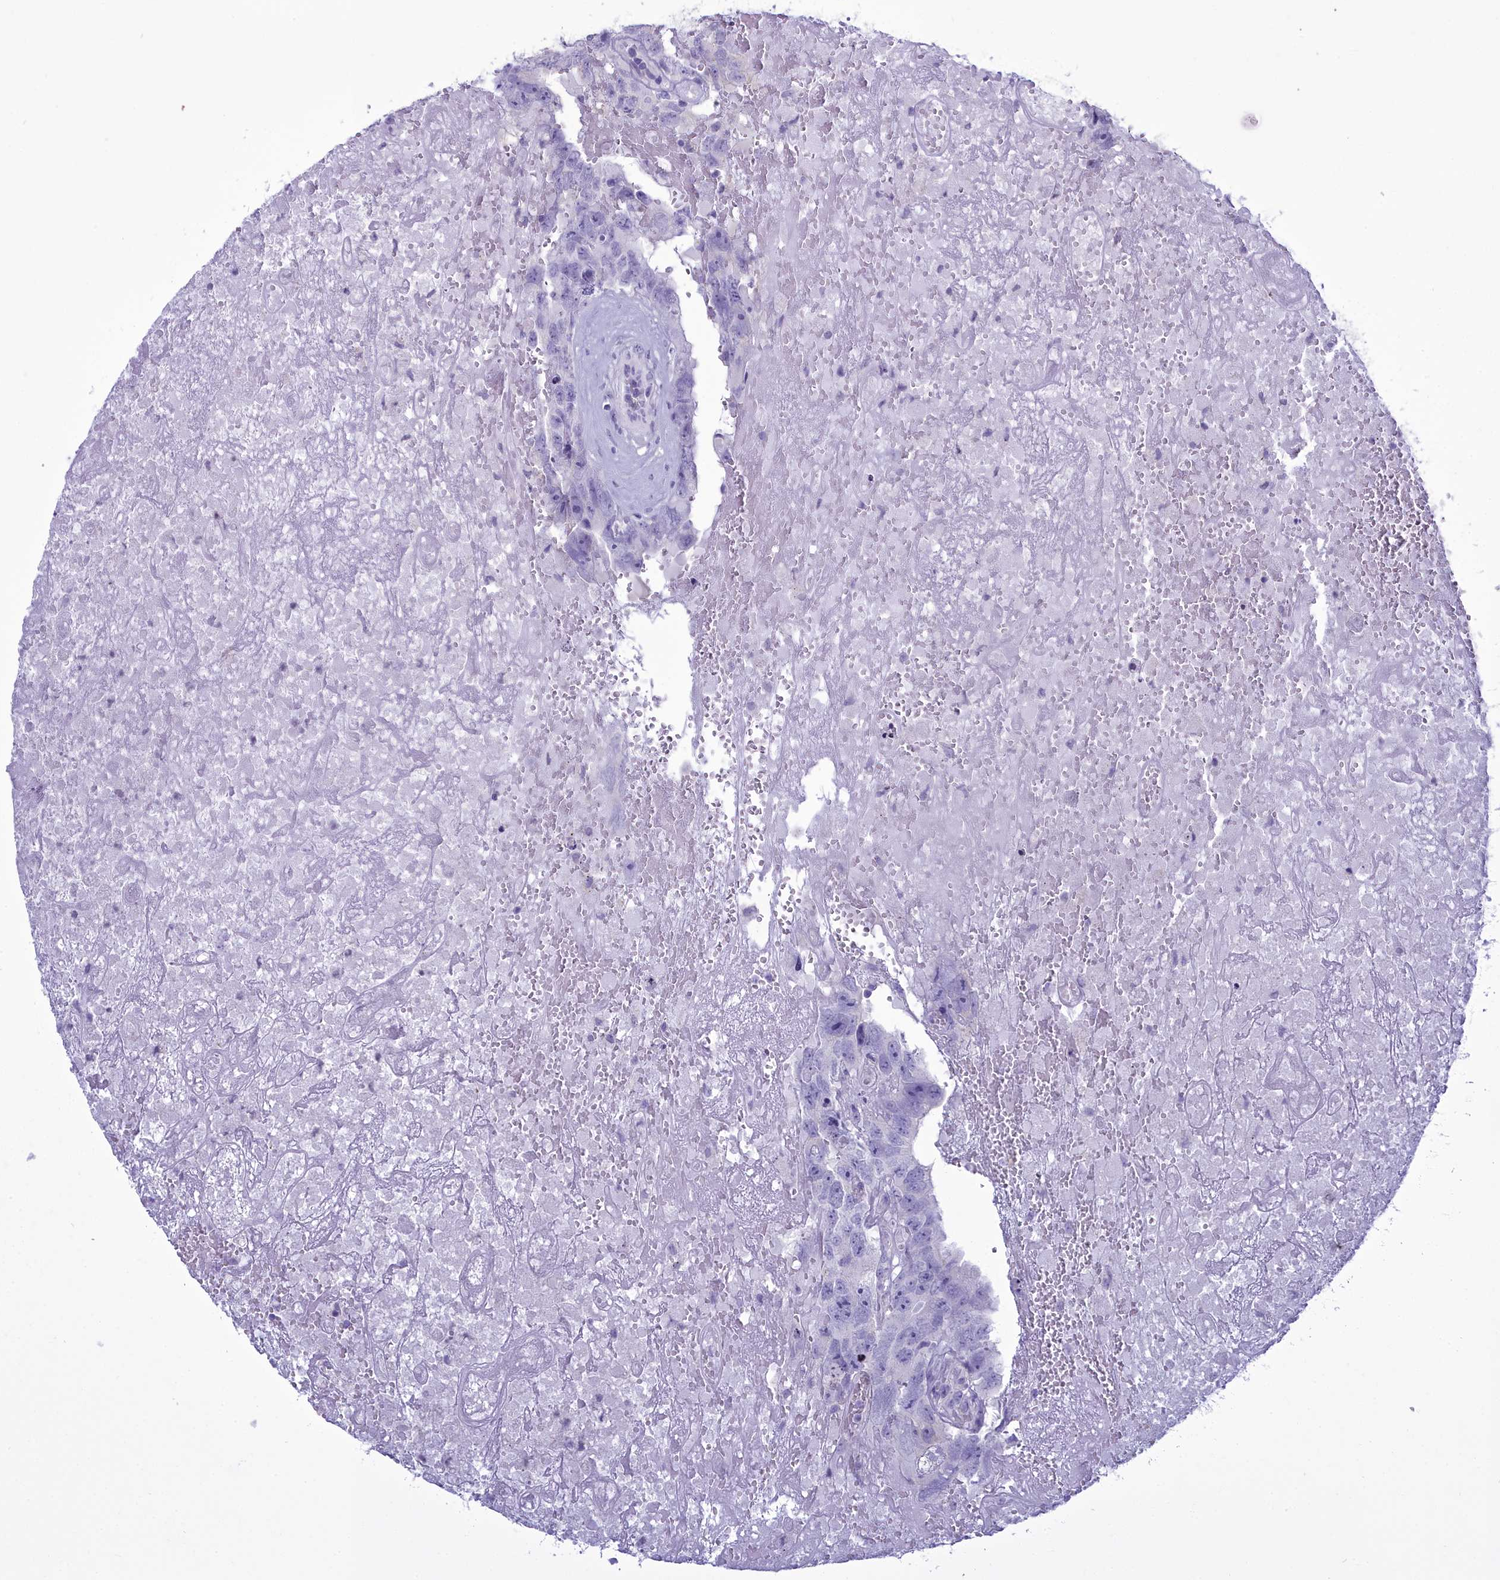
{"staining": {"intensity": "negative", "quantity": "none", "location": "none"}, "tissue": "testis cancer", "cell_type": "Tumor cells", "image_type": "cancer", "snomed": [{"axis": "morphology", "description": "Carcinoma, Embryonal, NOS"}, {"axis": "topography", "description": "Testis"}], "caption": "DAB immunohistochemical staining of human testis embryonal carcinoma displays no significant expression in tumor cells.", "gene": "MAP6", "patient": {"sex": "male", "age": 45}}